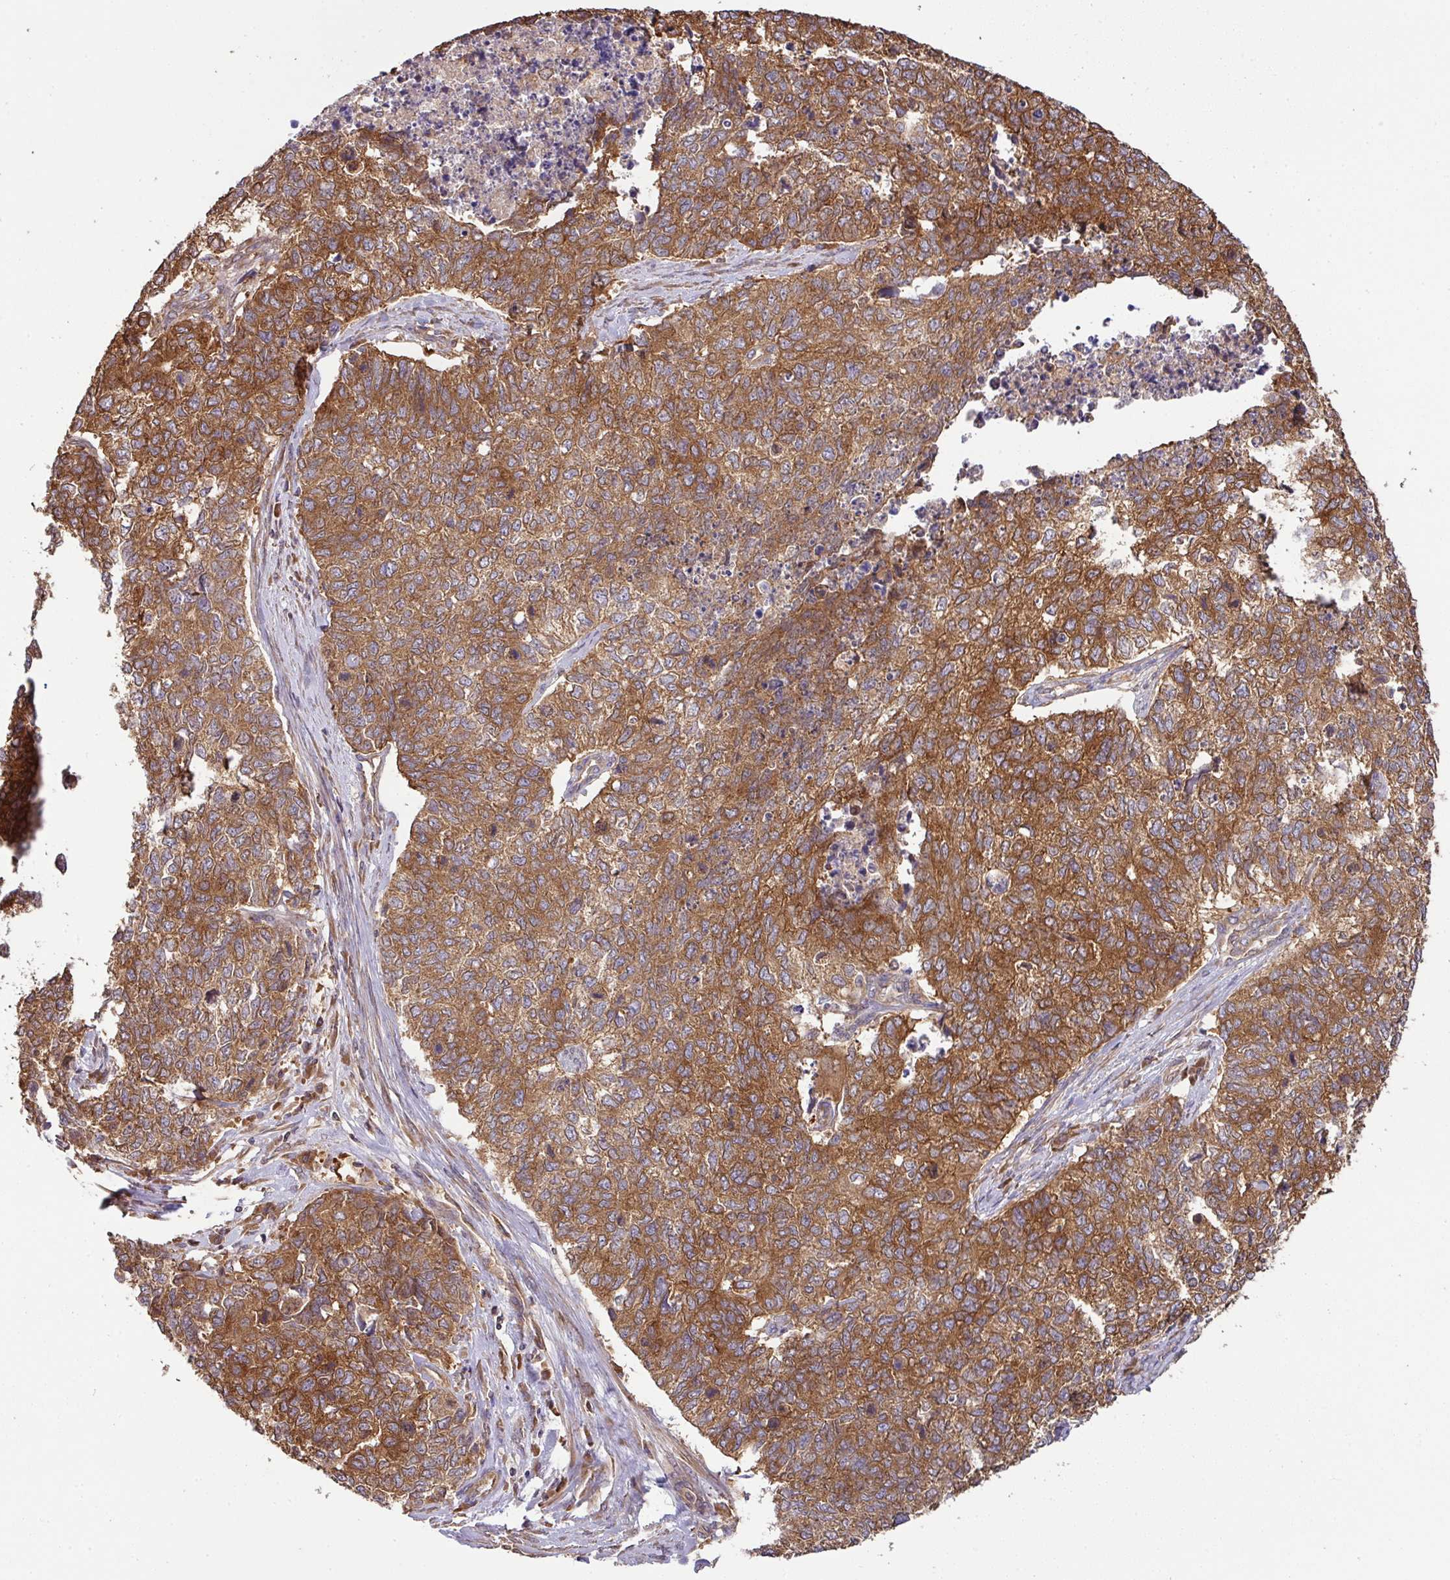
{"staining": {"intensity": "strong", "quantity": ">75%", "location": "cytoplasmic/membranous"}, "tissue": "cervical cancer", "cell_type": "Tumor cells", "image_type": "cancer", "snomed": [{"axis": "morphology", "description": "Squamous cell carcinoma, NOS"}, {"axis": "topography", "description": "Cervix"}], "caption": "There is high levels of strong cytoplasmic/membranous expression in tumor cells of cervical squamous cell carcinoma, as demonstrated by immunohistochemical staining (brown color).", "gene": "GSPT1", "patient": {"sex": "female", "age": 63}}